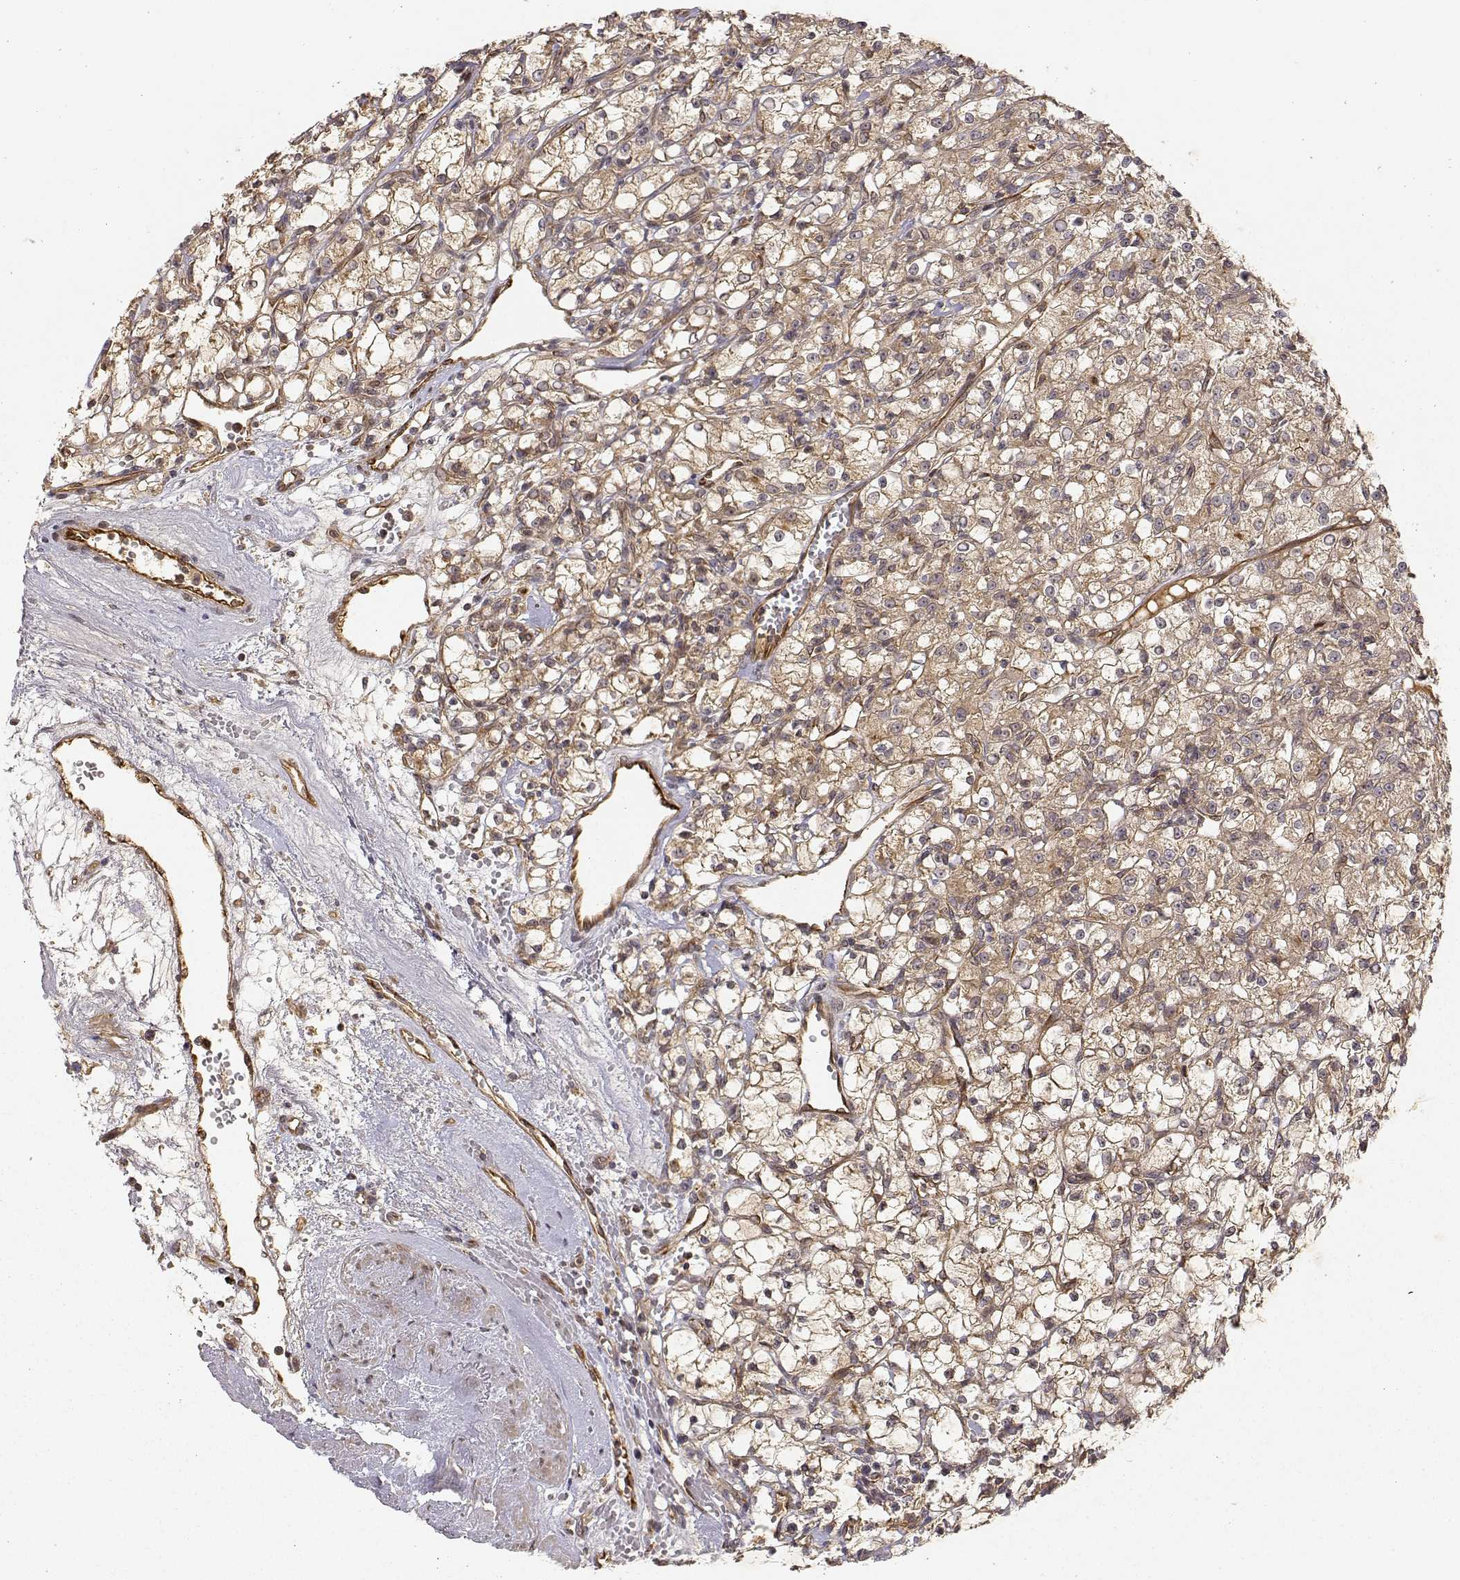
{"staining": {"intensity": "weak", "quantity": ">75%", "location": "cytoplasmic/membranous"}, "tissue": "renal cancer", "cell_type": "Tumor cells", "image_type": "cancer", "snomed": [{"axis": "morphology", "description": "Adenocarcinoma, NOS"}, {"axis": "topography", "description": "Kidney"}], "caption": "Renal adenocarcinoma stained with a protein marker exhibits weak staining in tumor cells.", "gene": "CDK5RAP2", "patient": {"sex": "female", "age": 59}}